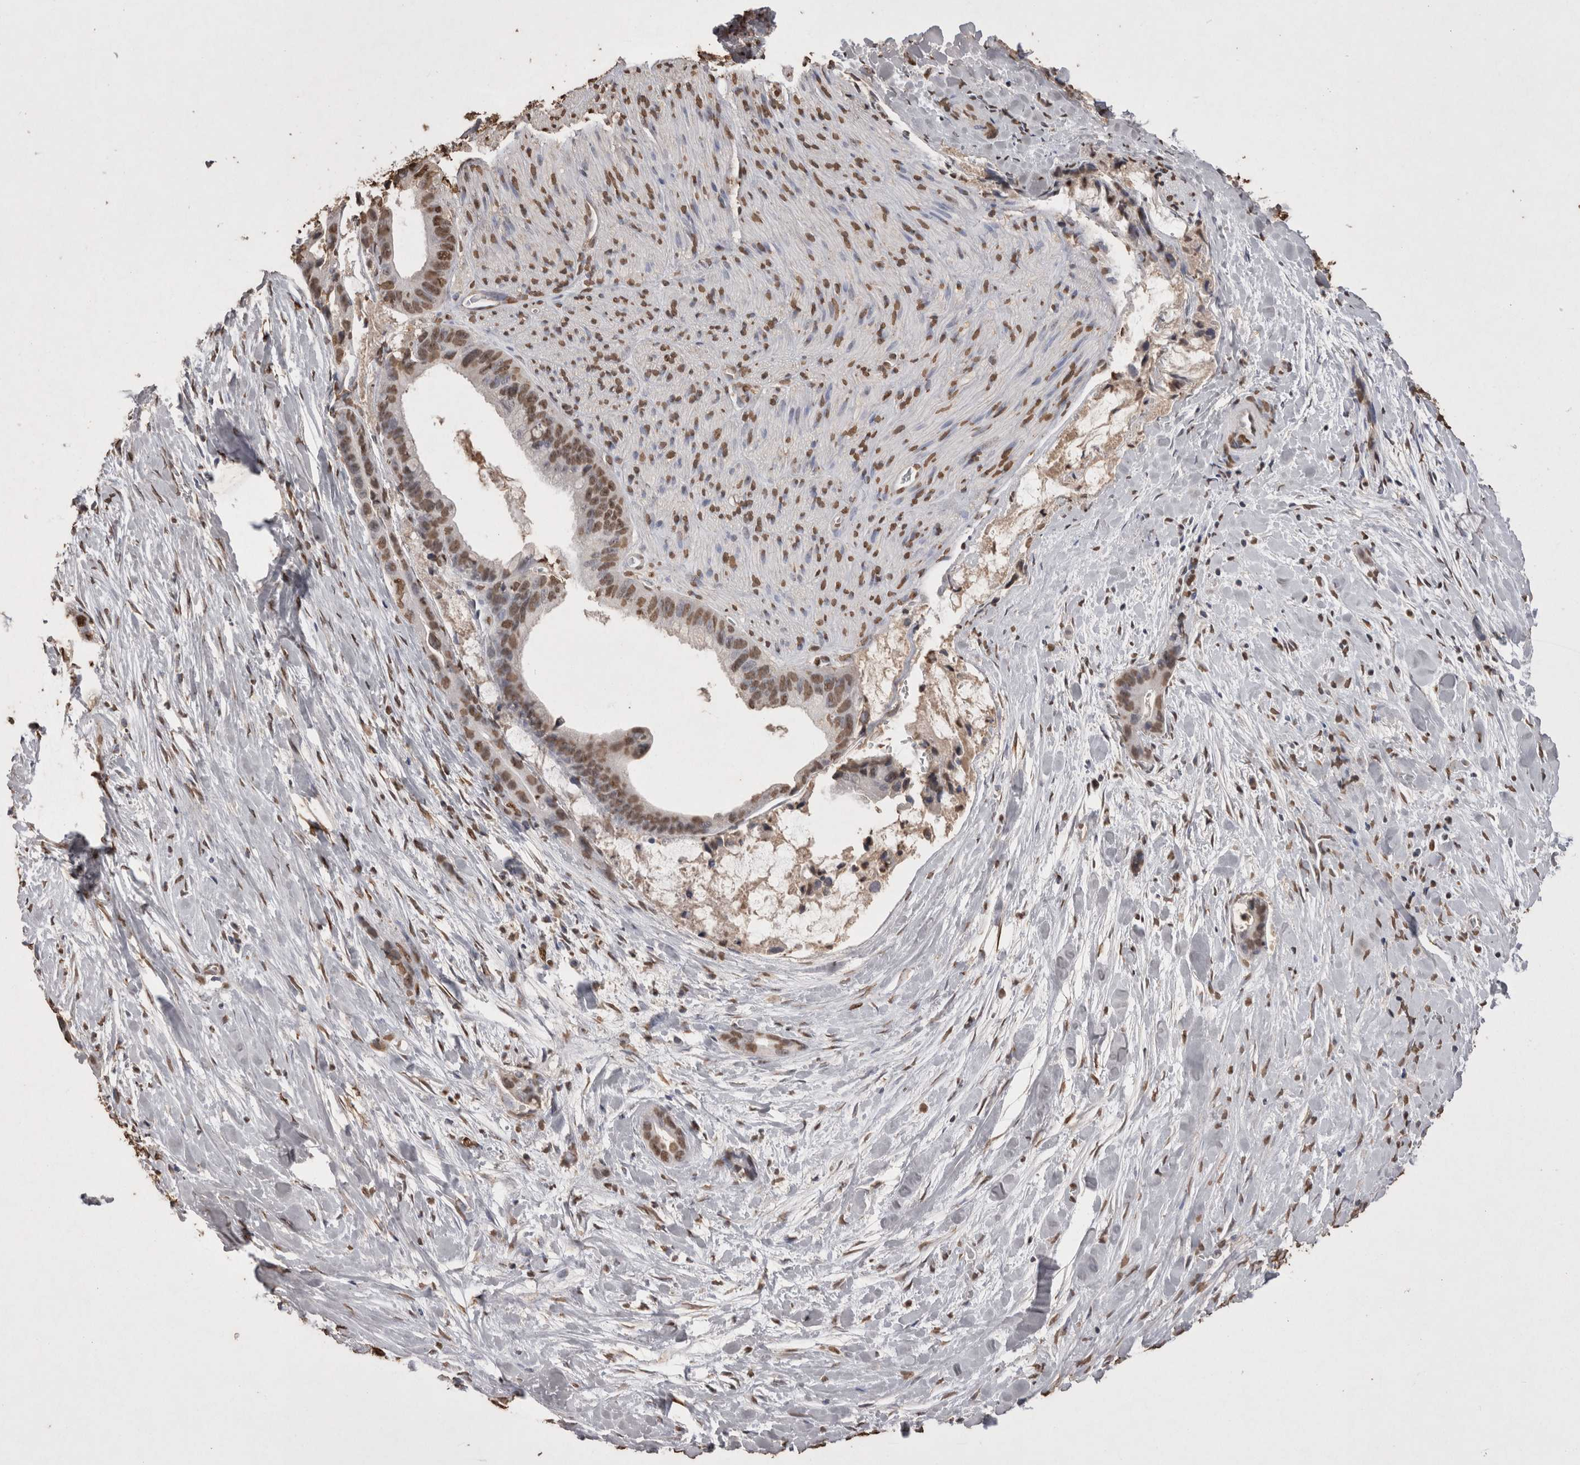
{"staining": {"intensity": "moderate", "quantity": ">75%", "location": "nuclear"}, "tissue": "liver cancer", "cell_type": "Tumor cells", "image_type": "cancer", "snomed": [{"axis": "morphology", "description": "Cholangiocarcinoma"}, {"axis": "topography", "description": "Liver"}], "caption": "Tumor cells demonstrate moderate nuclear expression in about >75% of cells in liver cholangiocarcinoma.", "gene": "POU5F1", "patient": {"sex": "female", "age": 55}}